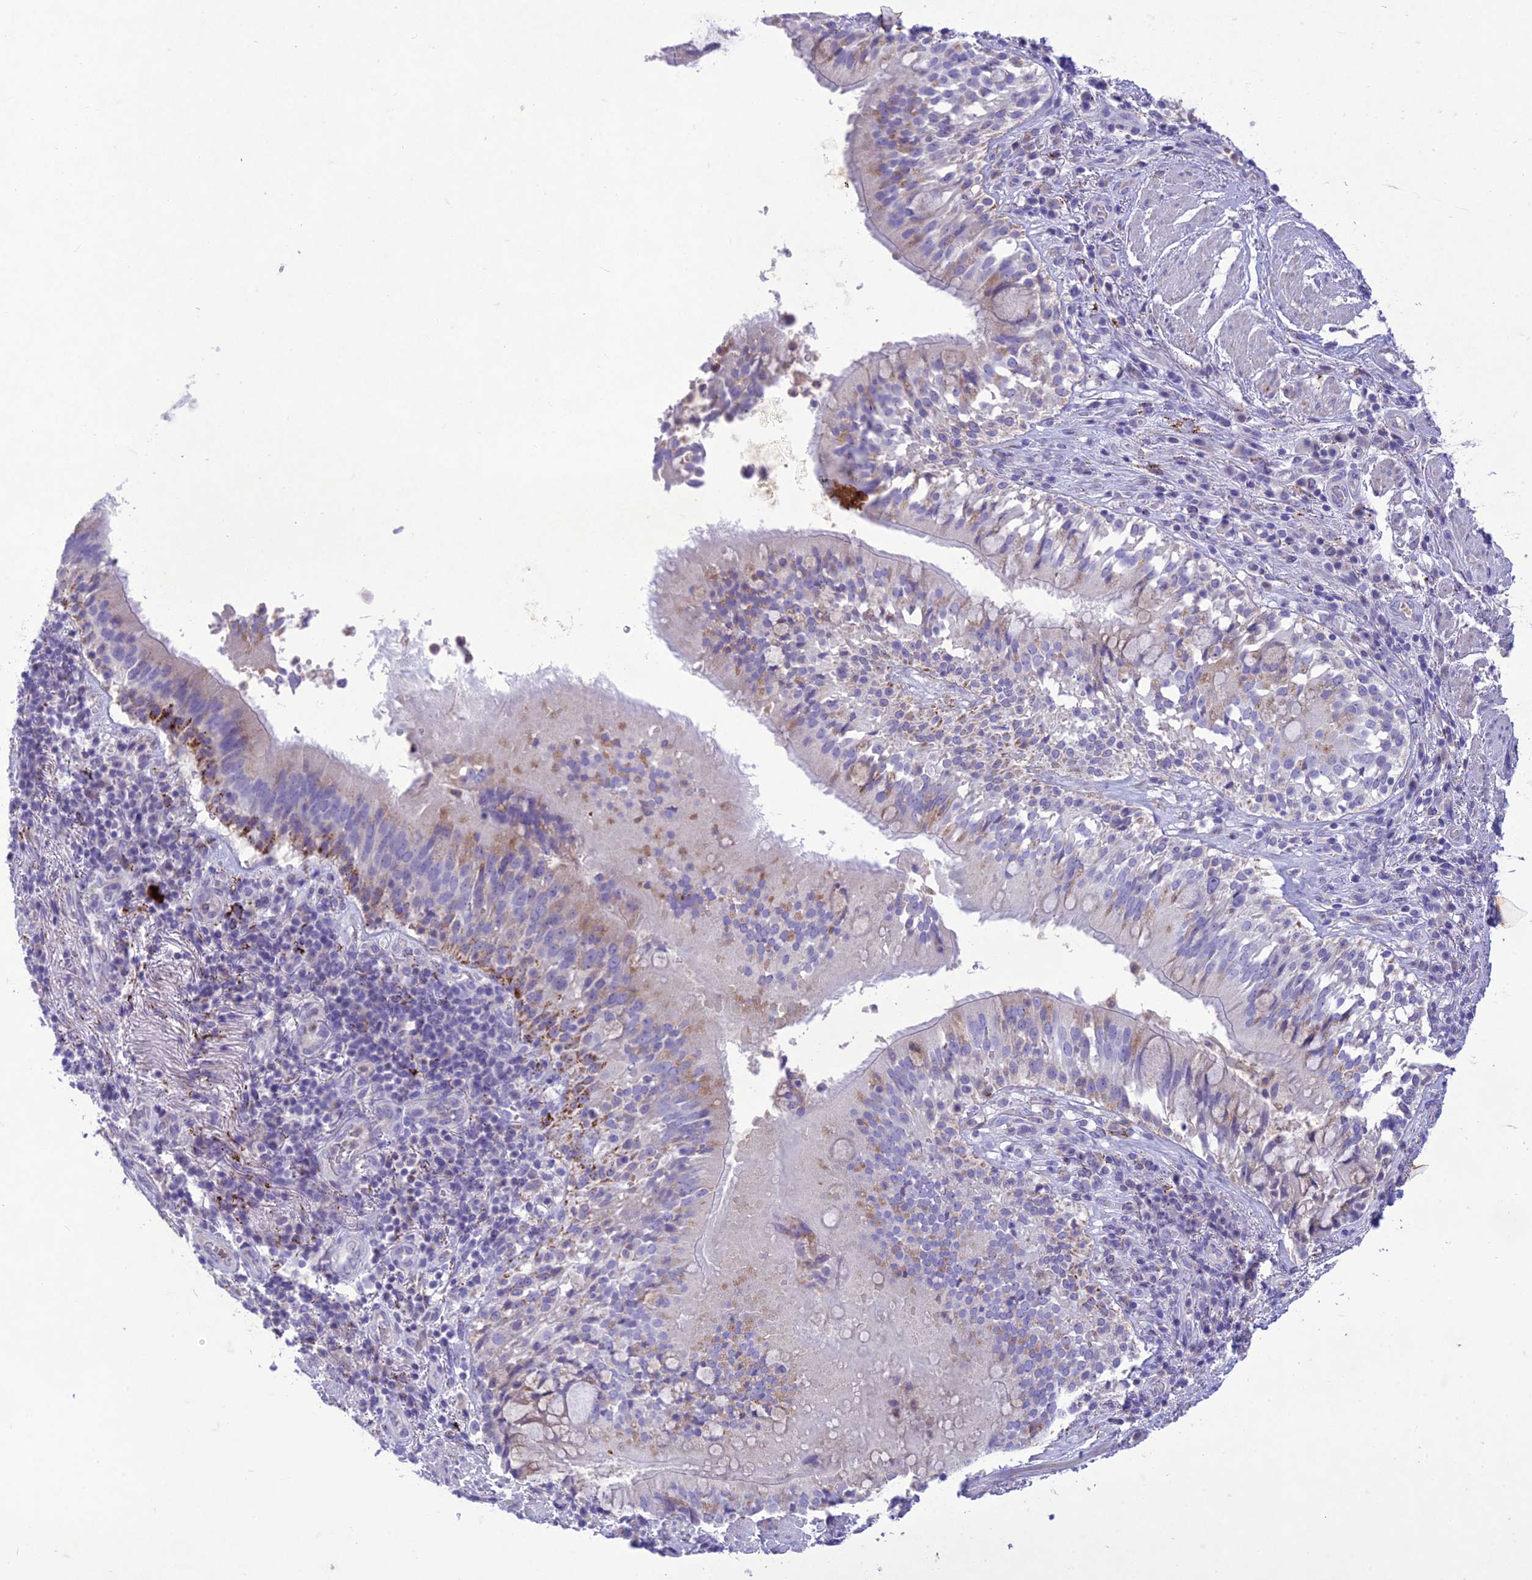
{"staining": {"intensity": "negative", "quantity": "none", "location": "none"}, "tissue": "adipose tissue", "cell_type": "Adipocytes", "image_type": "normal", "snomed": [{"axis": "morphology", "description": "Normal tissue, NOS"}, {"axis": "morphology", "description": "Squamous cell carcinoma, NOS"}, {"axis": "topography", "description": "Bronchus"}, {"axis": "topography", "description": "Lung"}], "caption": "This is a photomicrograph of IHC staining of unremarkable adipose tissue, which shows no expression in adipocytes.", "gene": "SLC13A5", "patient": {"sex": "male", "age": 64}}